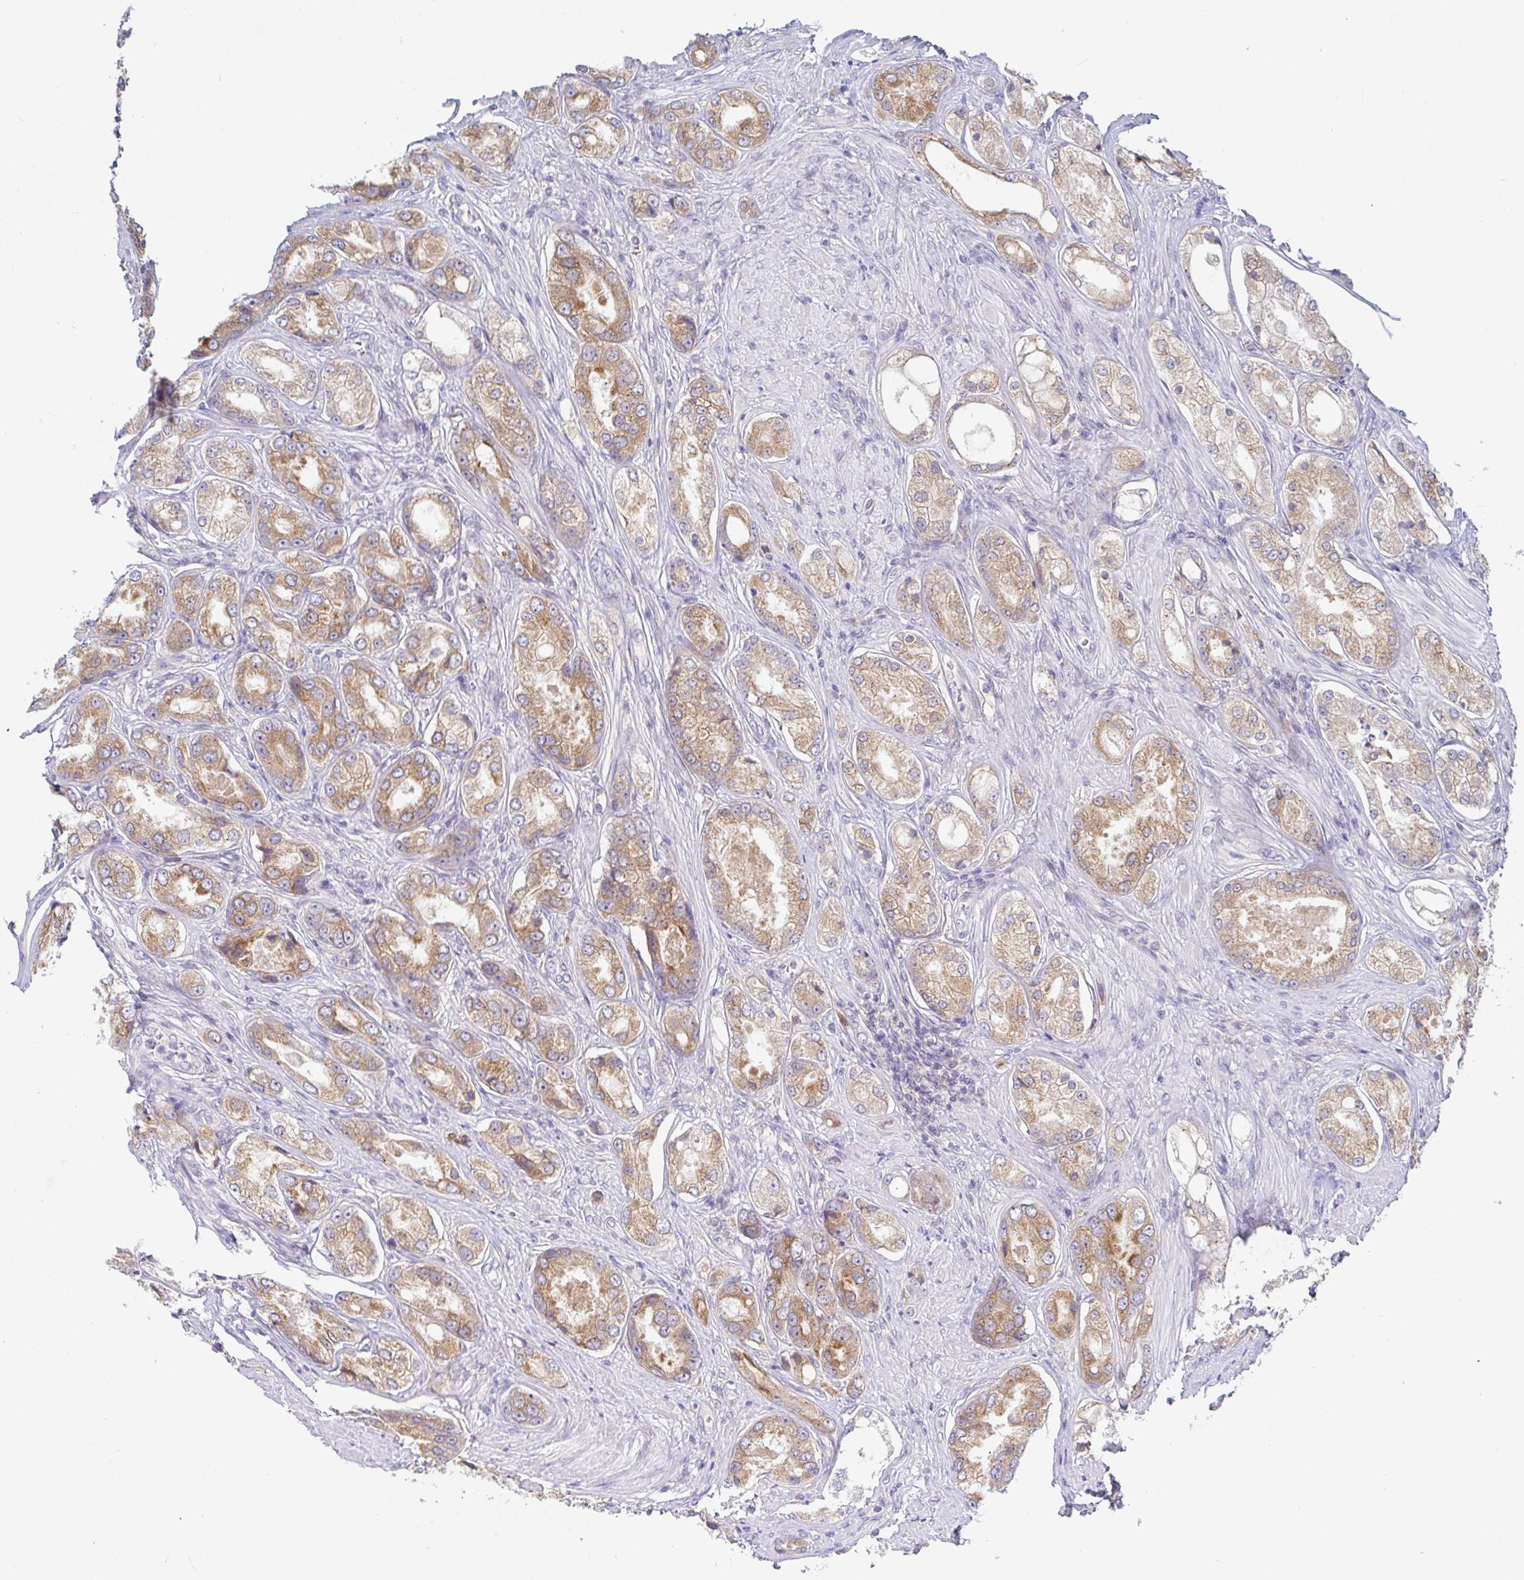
{"staining": {"intensity": "moderate", "quantity": ">75%", "location": "cytoplasmic/membranous"}, "tissue": "prostate cancer", "cell_type": "Tumor cells", "image_type": "cancer", "snomed": [{"axis": "morphology", "description": "Adenocarcinoma, Low grade"}, {"axis": "topography", "description": "Prostate"}], "caption": "Prostate low-grade adenocarcinoma stained with DAB immunohistochemistry shows medium levels of moderate cytoplasmic/membranous positivity in approximately >75% of tumor cells.", "gene": "DERL2", "patient": {"sex": "male", "age": 68}}